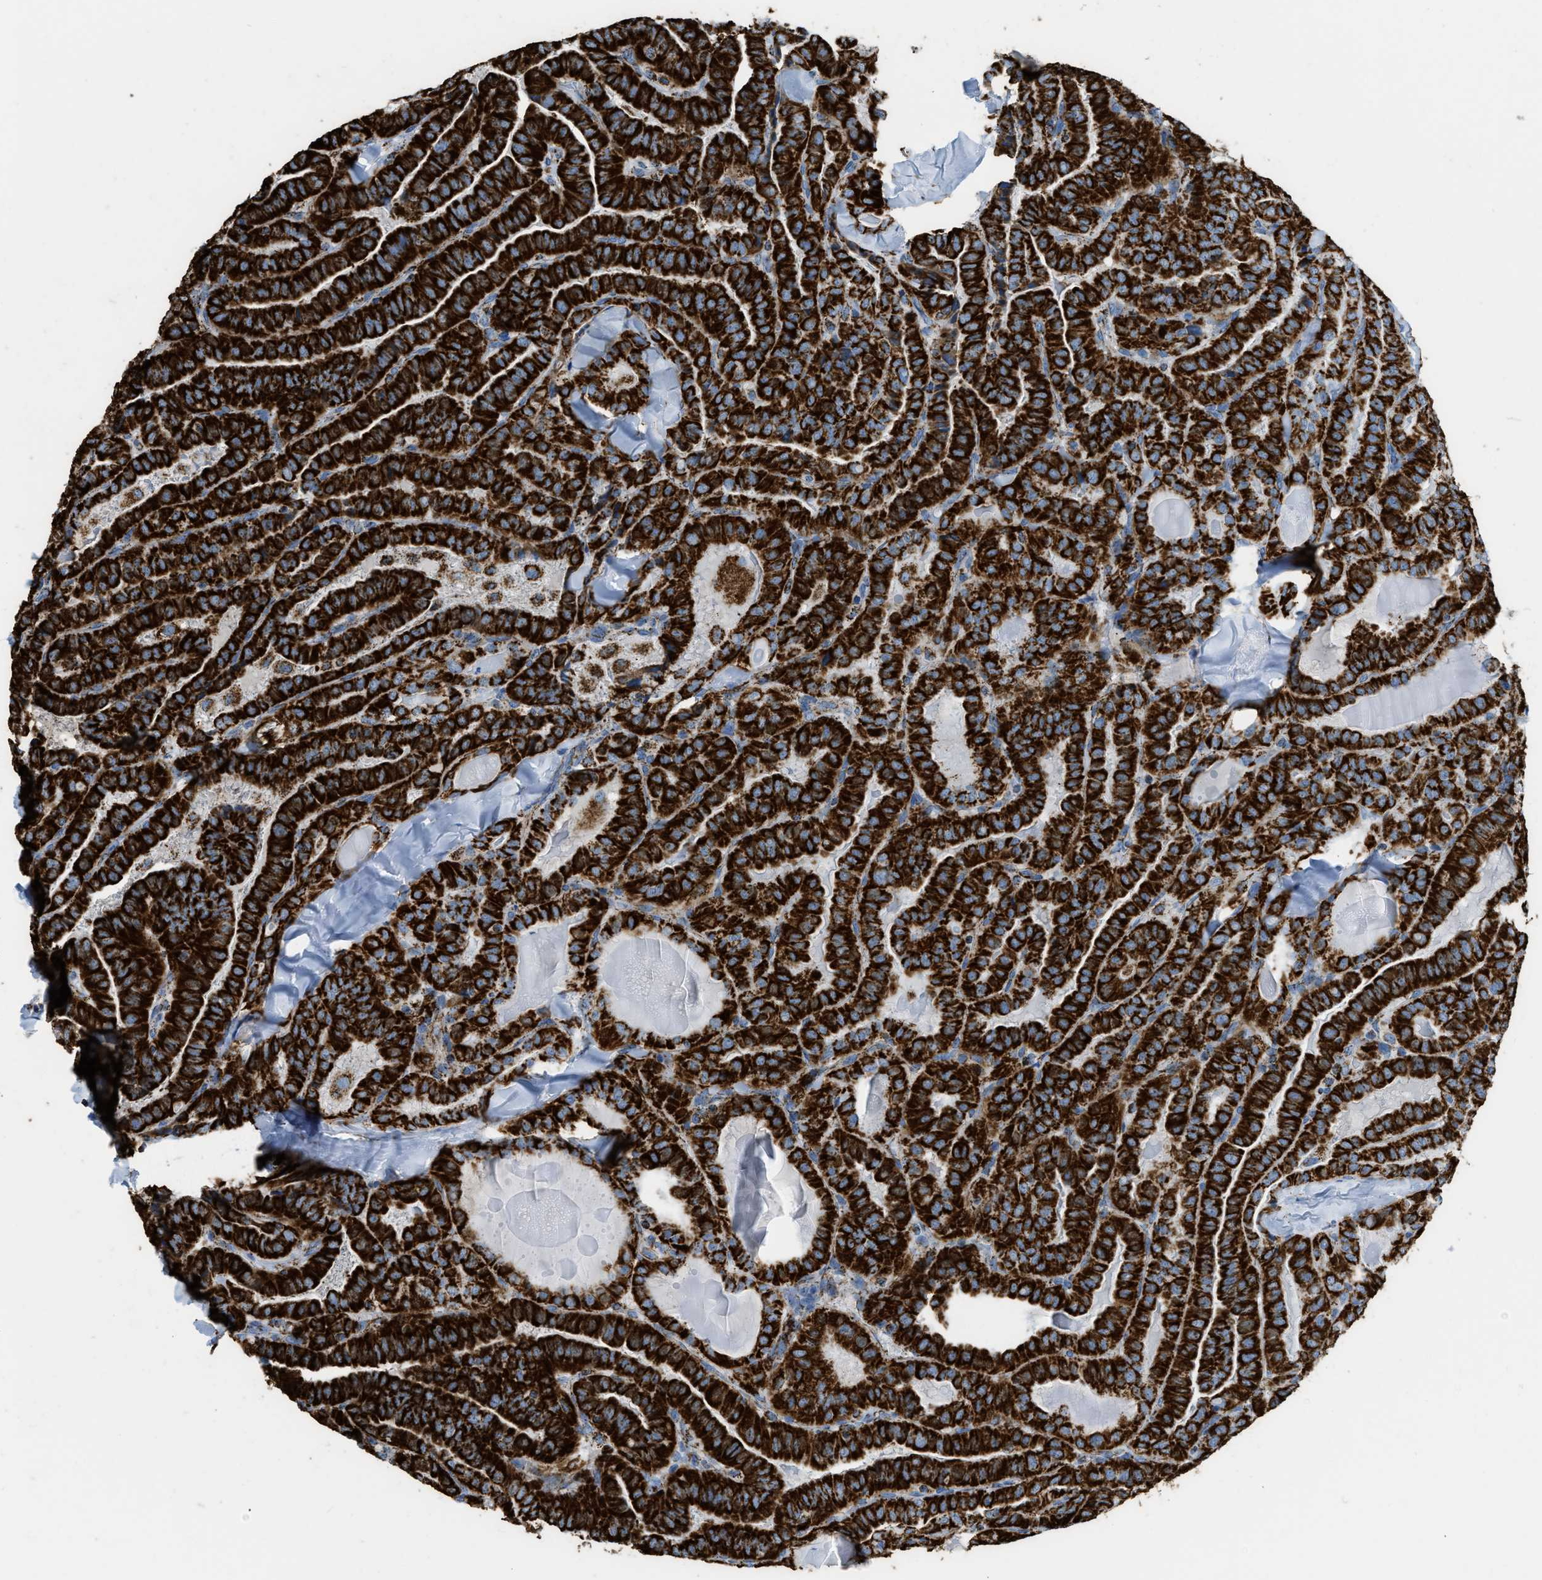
{"staining": {"intensity": "strong", "quantity": ">75%", "location": "cytoplasmic/membranous"}, "tissue": "thyroid cancer", "cell_type": "Tumor cells", "image_type": "cancer", "snomed": [{"axis": "morphology", "description": "Papillary adenocarcinoma, NOS"}, {"axis": "topography", "description": "Thyroid gland"}], "caption": "Human thyroid papillary adenocarcinoma stained with a protein marker exhibits strong staining in tumor cells.", "gene": "ETFB", "patient": {"sex": "male", "age": 77}}